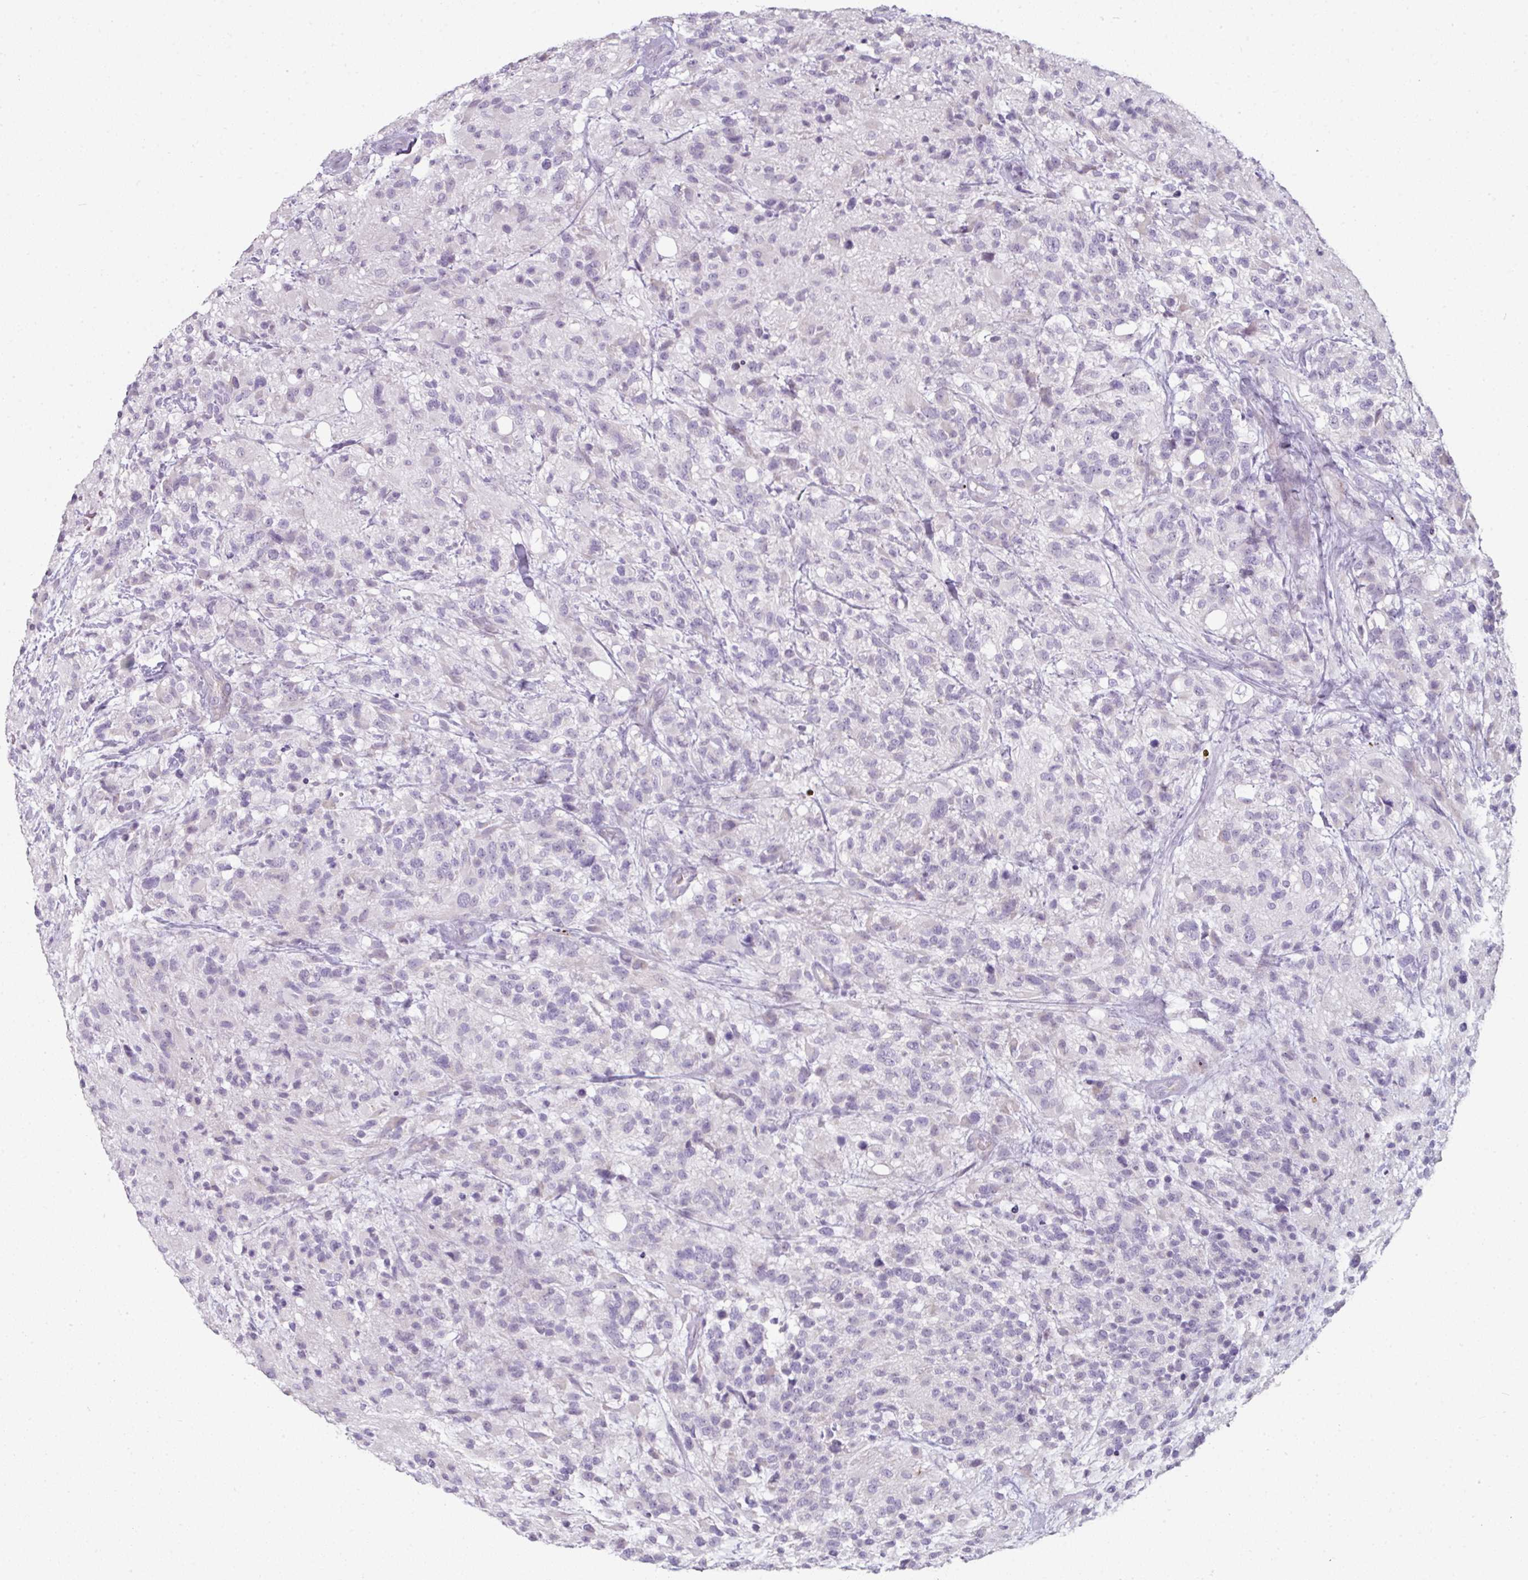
{"staining": {"intensity": "negative", "quantity": "none", "location": "none"}, "tissue": "glioma", "cell_type": "Tumor cells", "image_type": "cancer", "snomed": [{"axis": "morphology", "description": "Glioma, malignant, High grade"}, {"axis": "topography", "description": "Brain"}], "caption": "DAB immunohistochemical staining of malignant high-grade glioma displays no significant staining in tumor cells.", "gene": "FHAD1", "patient": {"sex": "female", "age": 67}}